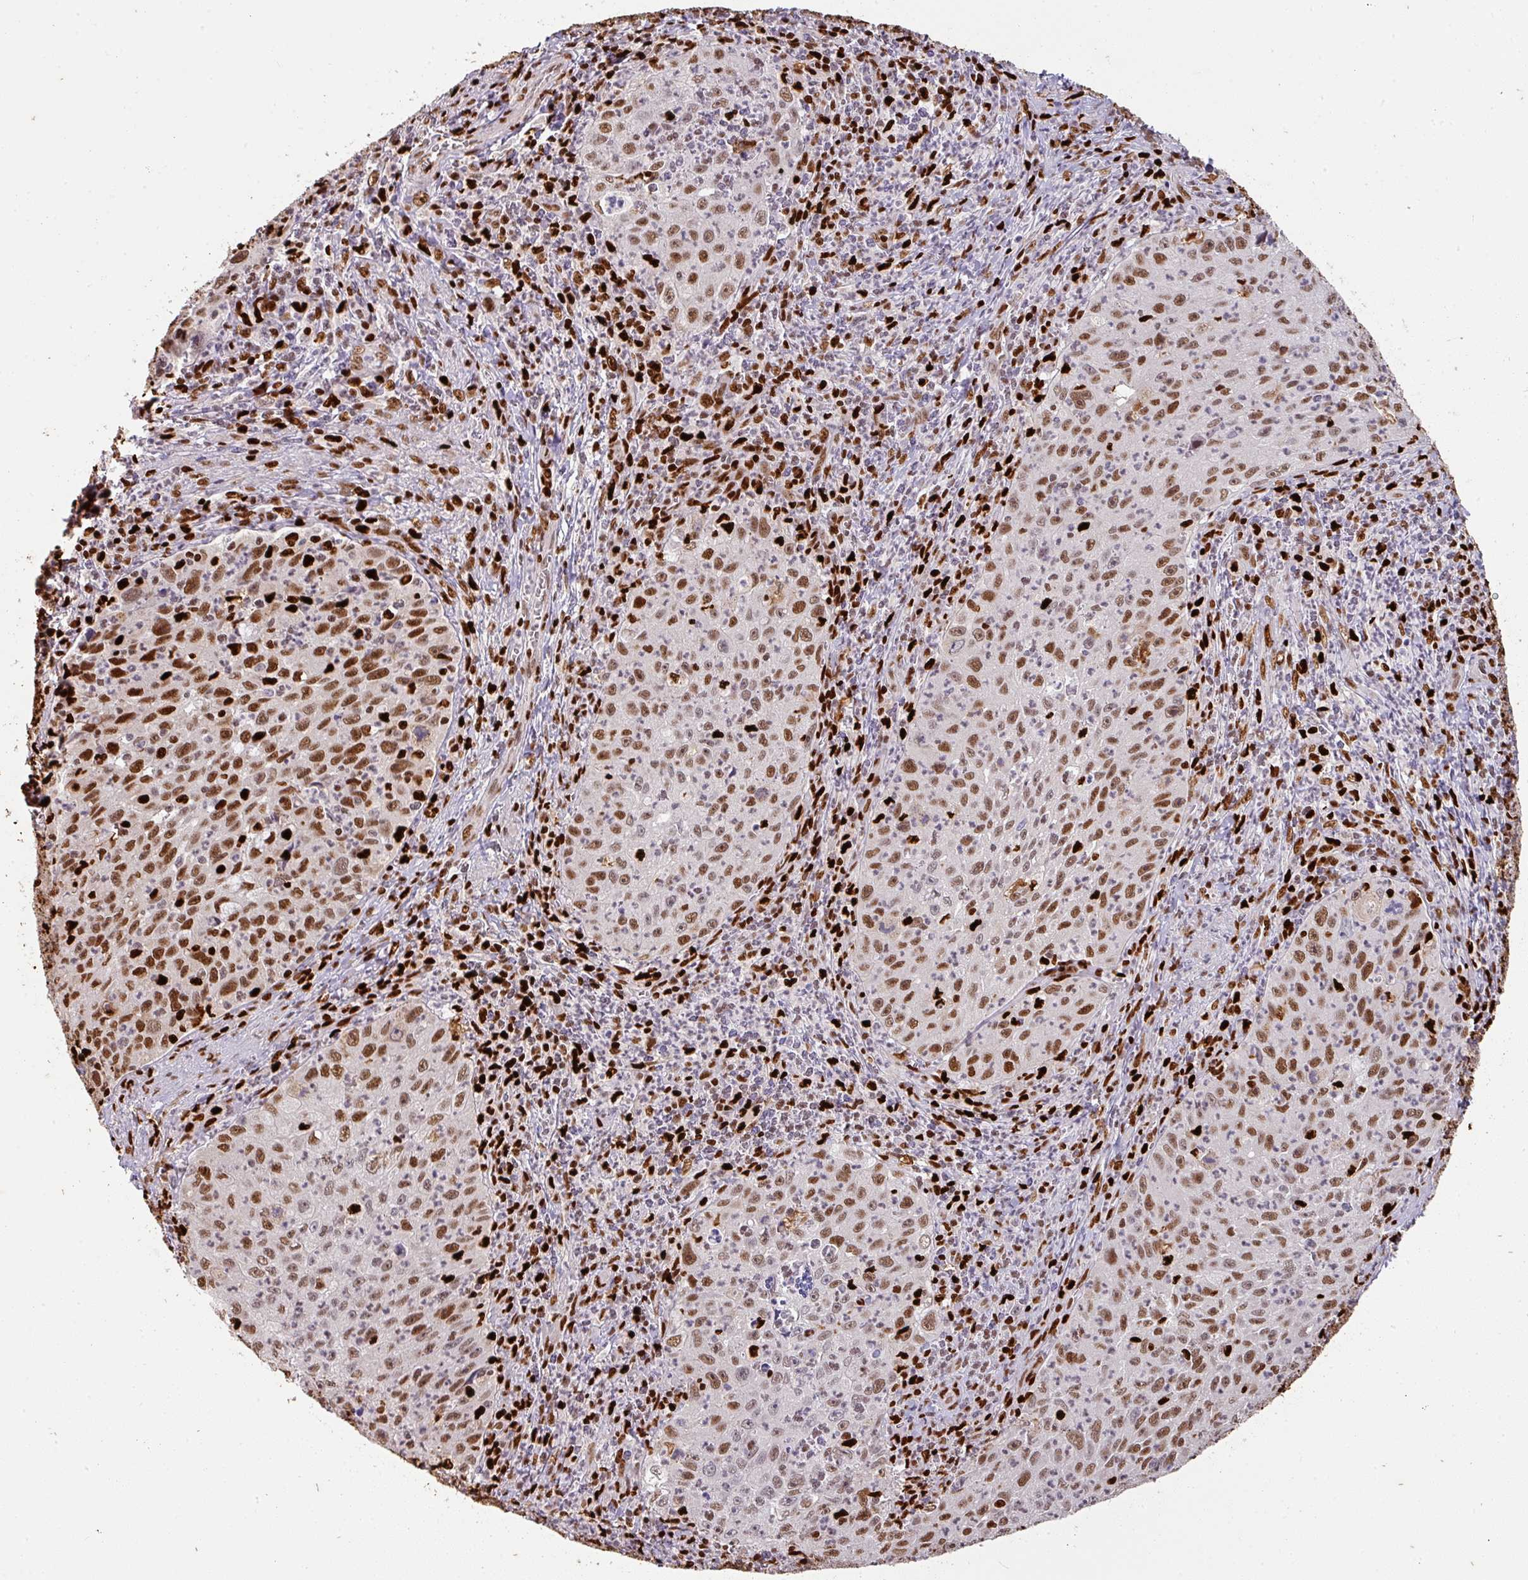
{"staining": {"intensity": "moderate", "quantity": ">75%", "location": "nuclear"}, "tissue": "cervical cancer", "cell_type": "Tumor cells", "image_type": "cancer", "snomed": [{"axis": "morphology", "description": "Squamous cell carcinoma, NOS"}, {"axis": "topography", "description": "Cervix"}], "caption": "Tumor cells reveal medium levels of moderate nuclear positivity in about >75% of cells in human cervical squamous cell carcinoma.", "gene": "SAMHD1", "patient": {"sex": "female", "age": 30}}